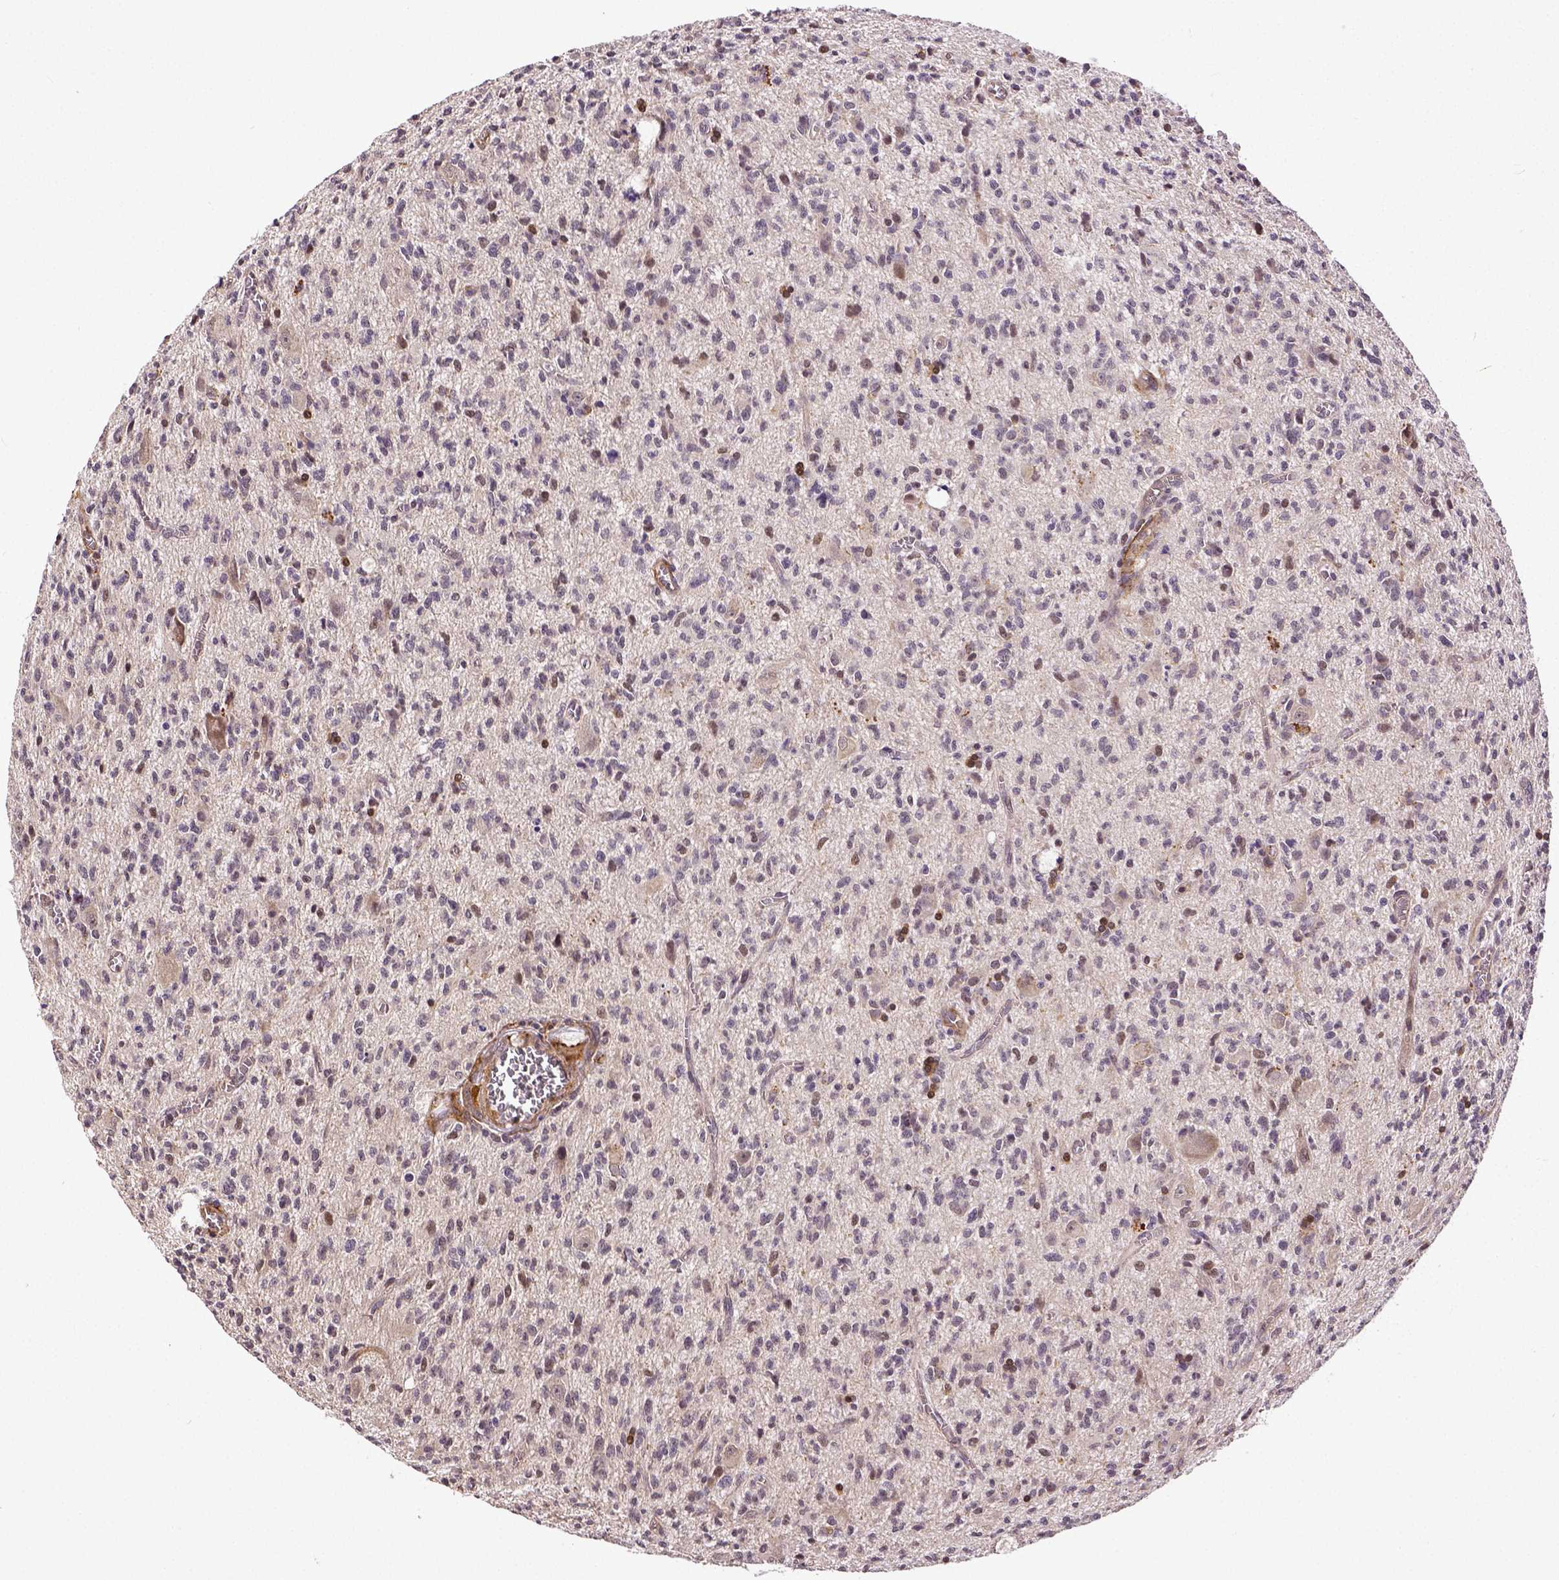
{"staining": {"intensity": "negative", "quantity": "none", "location": "none"}, "tissue": "glioma", "cell_type": "Tumor cells", "image_type": "cancer", "snomed": [{"axis": "morphology", "description": "Glioma, malignant, Low grade"}, {"axis": "topography", "description": "Brain"}], "caption": "Immunohistochemistry of glioma exhibits no staining in tumor cells.", "gene": "DICER1", "patient": {"sex": "male", "age": 64}}